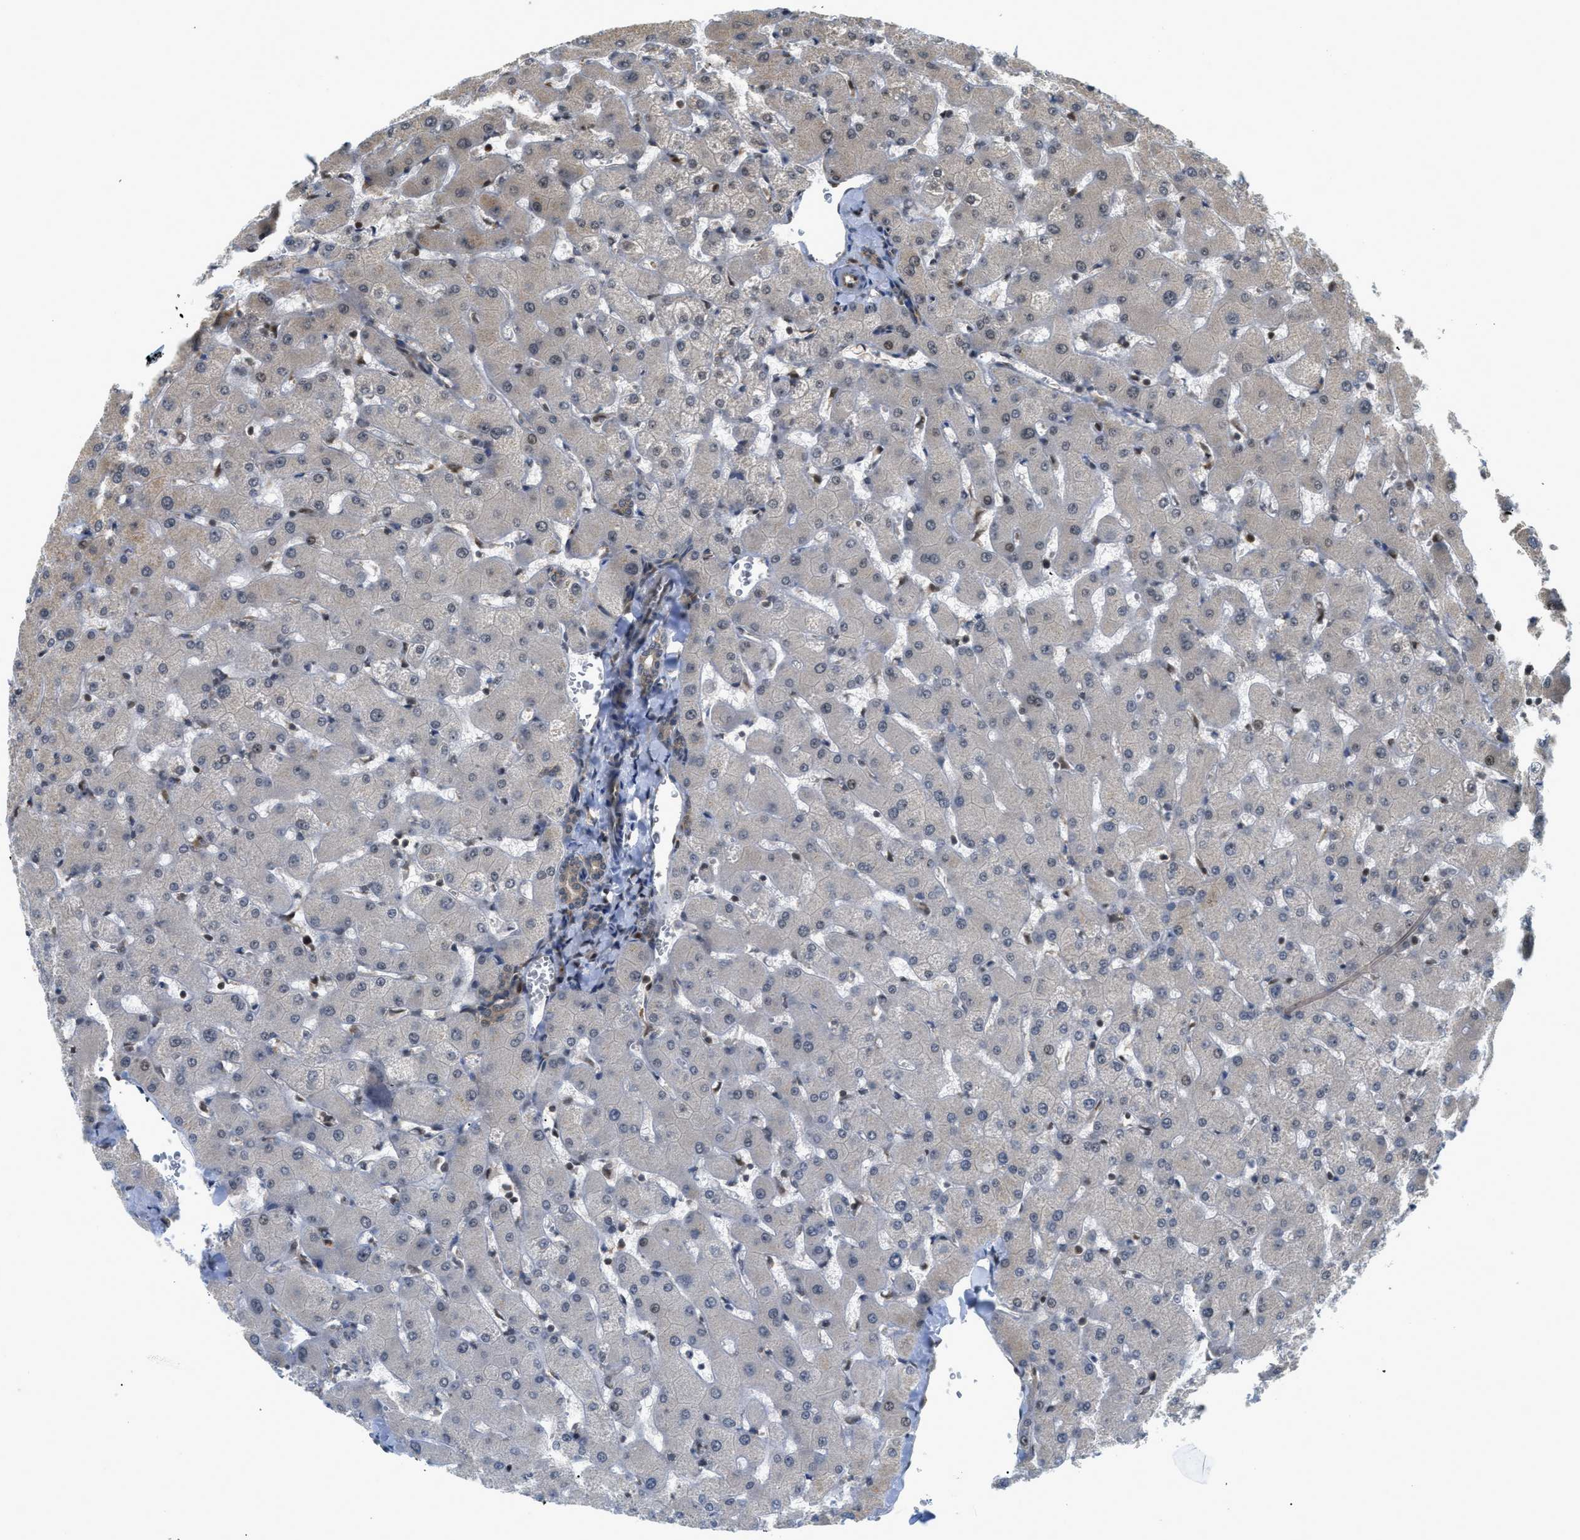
{"staining": {"intensity": "weak", "quantity": ">75%", "location": "cytoplasmic/membranous"}, "tissue": "liver", "cell_type": "Cholangiocytes", "image_type": "normal", "snomed": [{"axis": "morphology", "description": "Normal tissue, NOS"}, {"axis": "topography", "description": "Liver"}], "caption": "Brown immunohistochemical staining in benign liver reveals weak cytoplasmic/membranous staining in about >75% of cholangiocytes. (IHC, brightfield microscopy, high magnification).", "gene": "TACC1", "patient": {"sex": "female", "age": 63}}